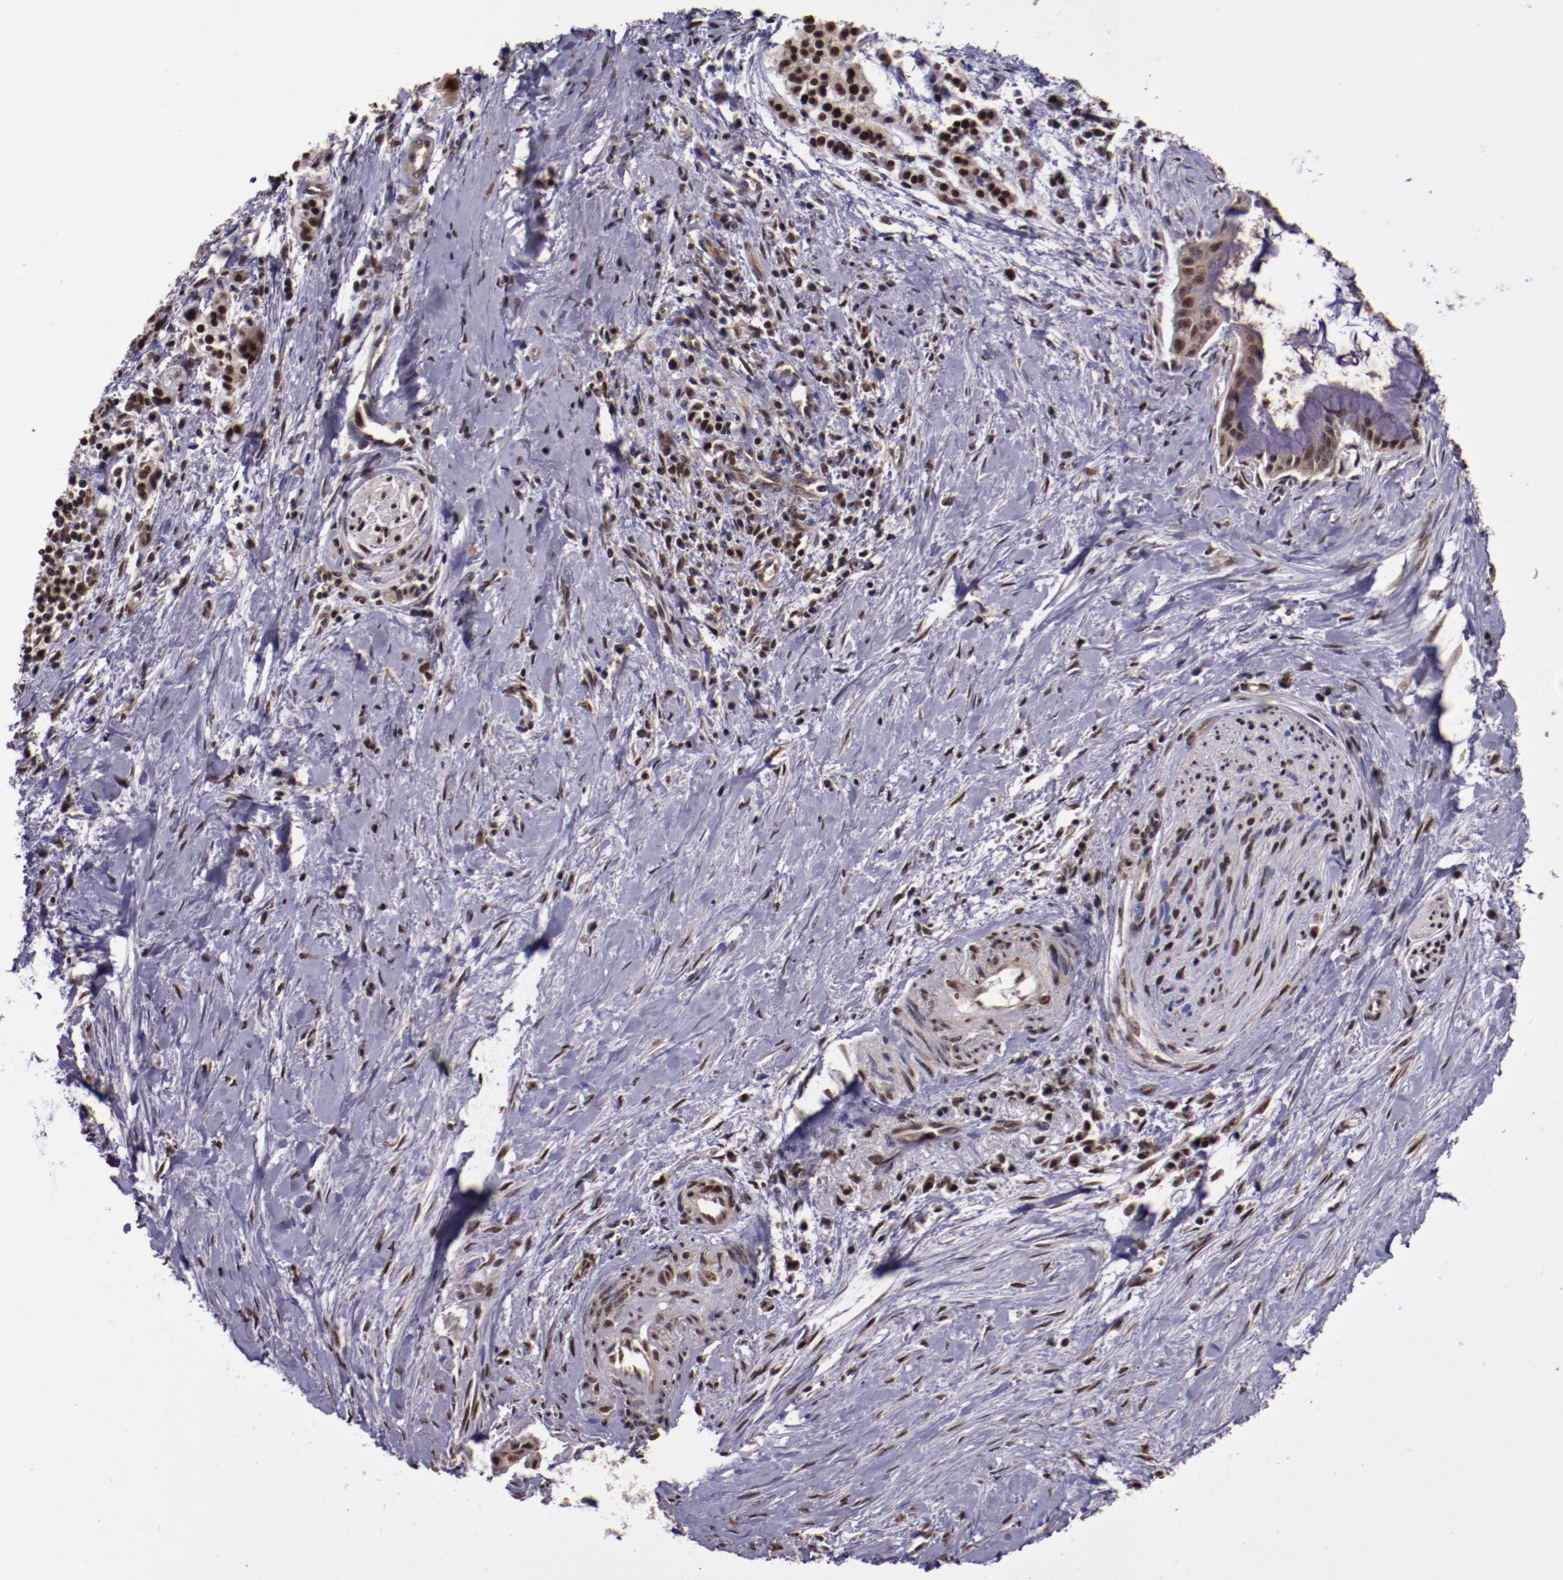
{"staining": {"intensity": "strong", "quantity": ">75%", "location": "cytoplasmic/membranous,nuclear"}, "tissue": "pancreatic cancer", "cell_type": "Tumor cells", "image_type": "cancer", "snomed": [{"axis": "morphology", "description": "Adenocarcinoma, NOS"}, {"axis": "topography", "description": "Pancreas"}], "caption": "Immunohistochemistry (DAB) staining of human pancreatic cancer (adenocarcinoma) shows strong cytoplasmic/membranous and nuclear protein positivity in approximately >75% of tumor cells.", "gene": "CECR2", "patient": {"sex": "male", "age": 59}}